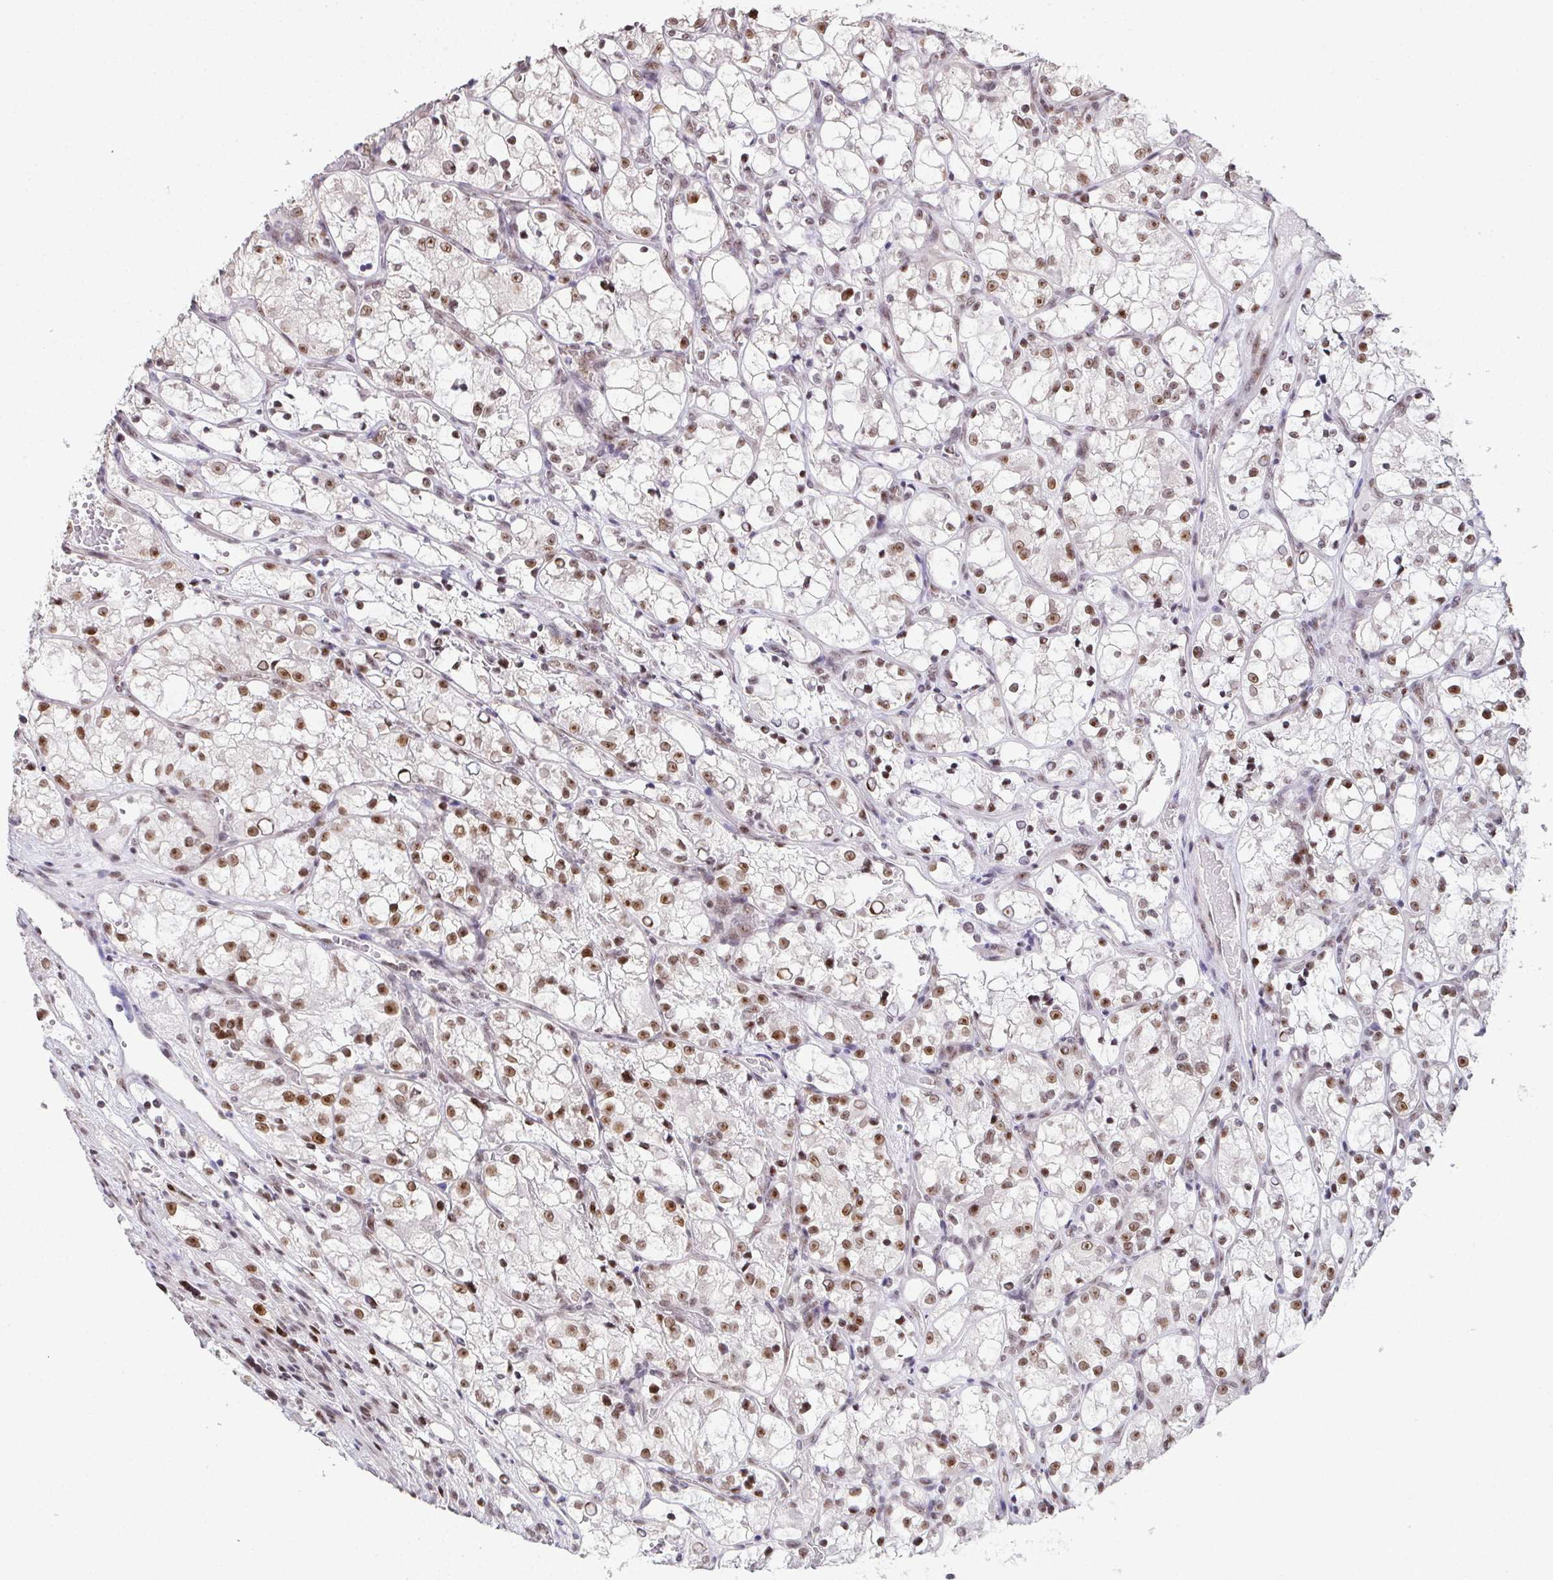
{"staining": {"intensity": "moderate", "quantity": ">75%", "location": "nuclear"}, "tissue": "renal cancer", "cell_type": "Tumor cells", "image_type": "cancer", "snomed": [{"axis": "morphology", "description": "Adenocarcinoma, NOS"}, {"axis": "topography", "description": "Kidney"}], "caption": "Protein staining displays moderate nuclear staining in approximately >75% of tumor cells in adenocarcinoma (renal). Immunohistochemistry (ihc) stains the protein in brown and the nuclei are stained blue.", "gene": "ZNF800", "patient": {"sex": "female", "age": 69}}